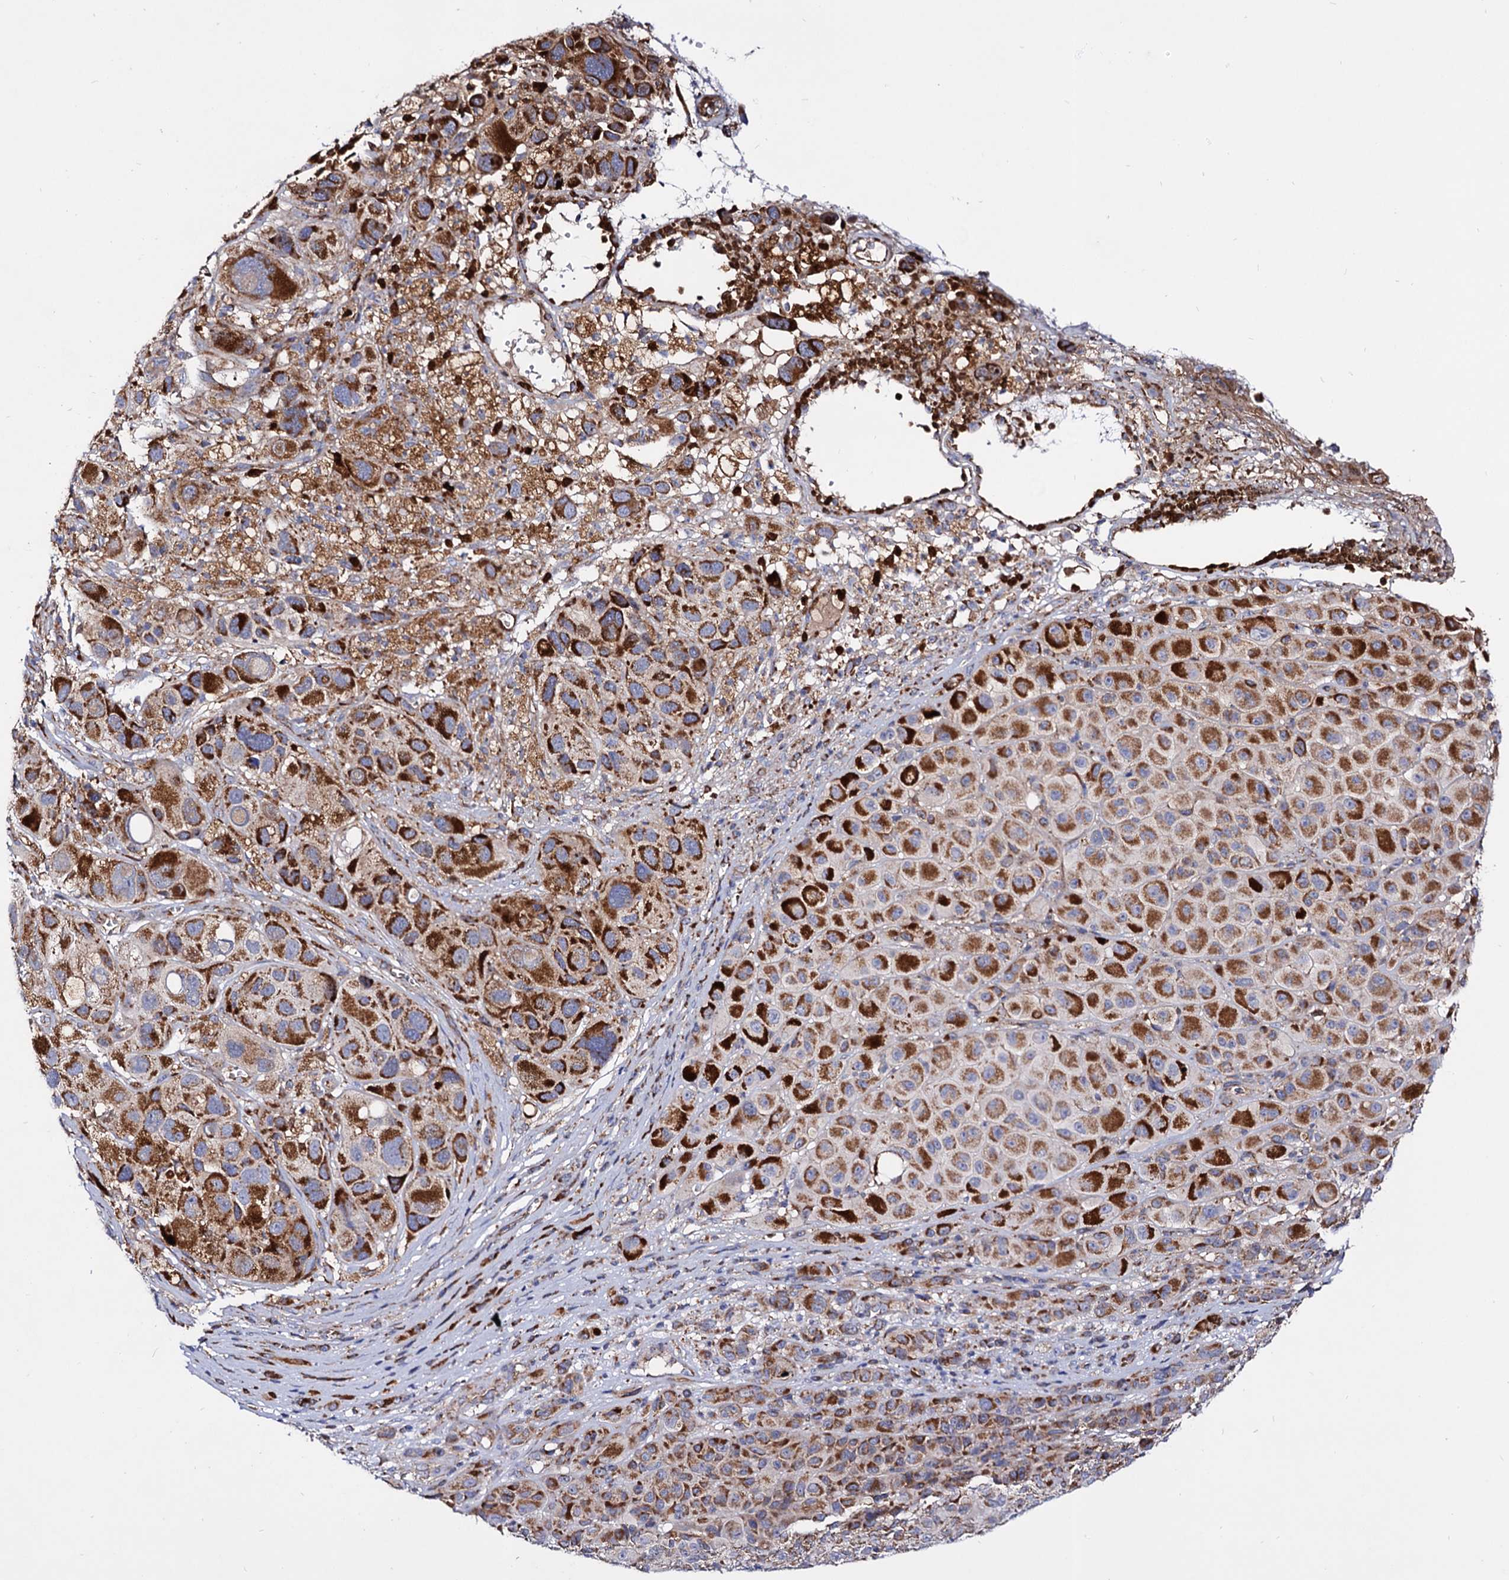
{"staining": {"intensity": "strong", "quantity": ">75%", "location": "cytoplasmic/membranous"}, "tissue": "melanoma", "cell_type": "Tumor cells", "image_type": "cancer", "snomed": [{"axis": "morphology", "description": "Malignant melanoma, NOS"}, {"axis": "topography", "description": "Skin of trunk"}], "caption": "IHC staining of malignant melanoma, which shows high levels of strong cytoplasmic/membranous staining in approximately >75% of tumor cells indicating strong cytoplasmic/membranous protein positivity. The staining was performed using DAB (3,3'-diaminobenzidine) (brown) for protein detection and nuclei were counterstained in hematoxylin (blue).", "gene": "ACAD9", "patient": {"sex": "male", "age": 71}}